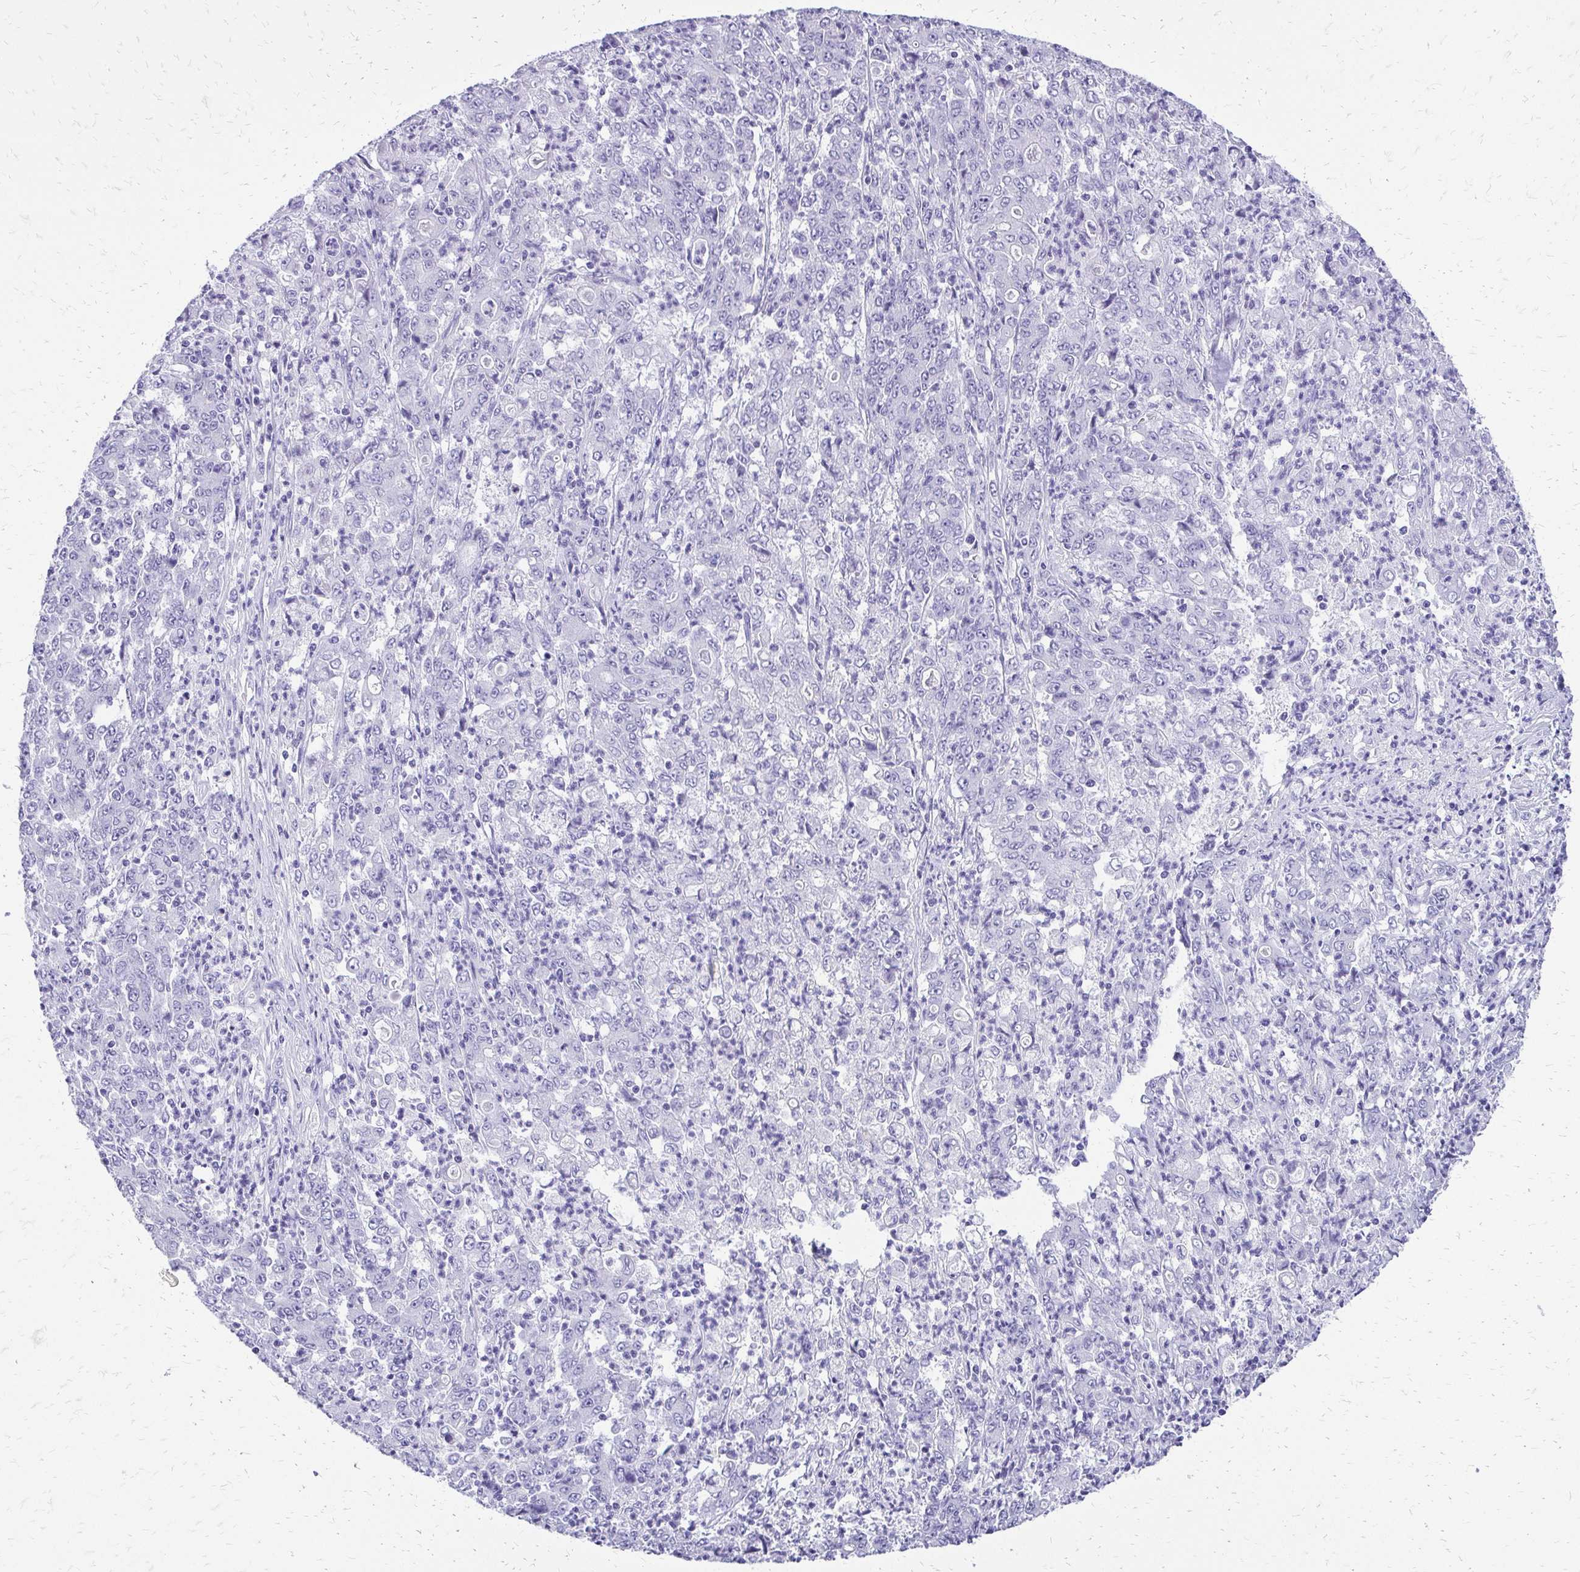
{"staining": {"intensity": "negative", "quantity": "none", "location": "none"}, "tissue": "stomach cancer", "cell_type": "Tumor cells", "image_type": "cancer", "snomed": [{"axis": "morphology", "description": "Adenocarcinoma, NOS"}, {"axis": "topography", "description": "Stomach, lower"}], "caption": "Immunohistochemistry (IHC) of human stomach cancer (adenocarcinoma) exhibits no positivity in tumor cells.", "gene": "SLC32A1", "patient": {"sex": "female", "age": 71}}